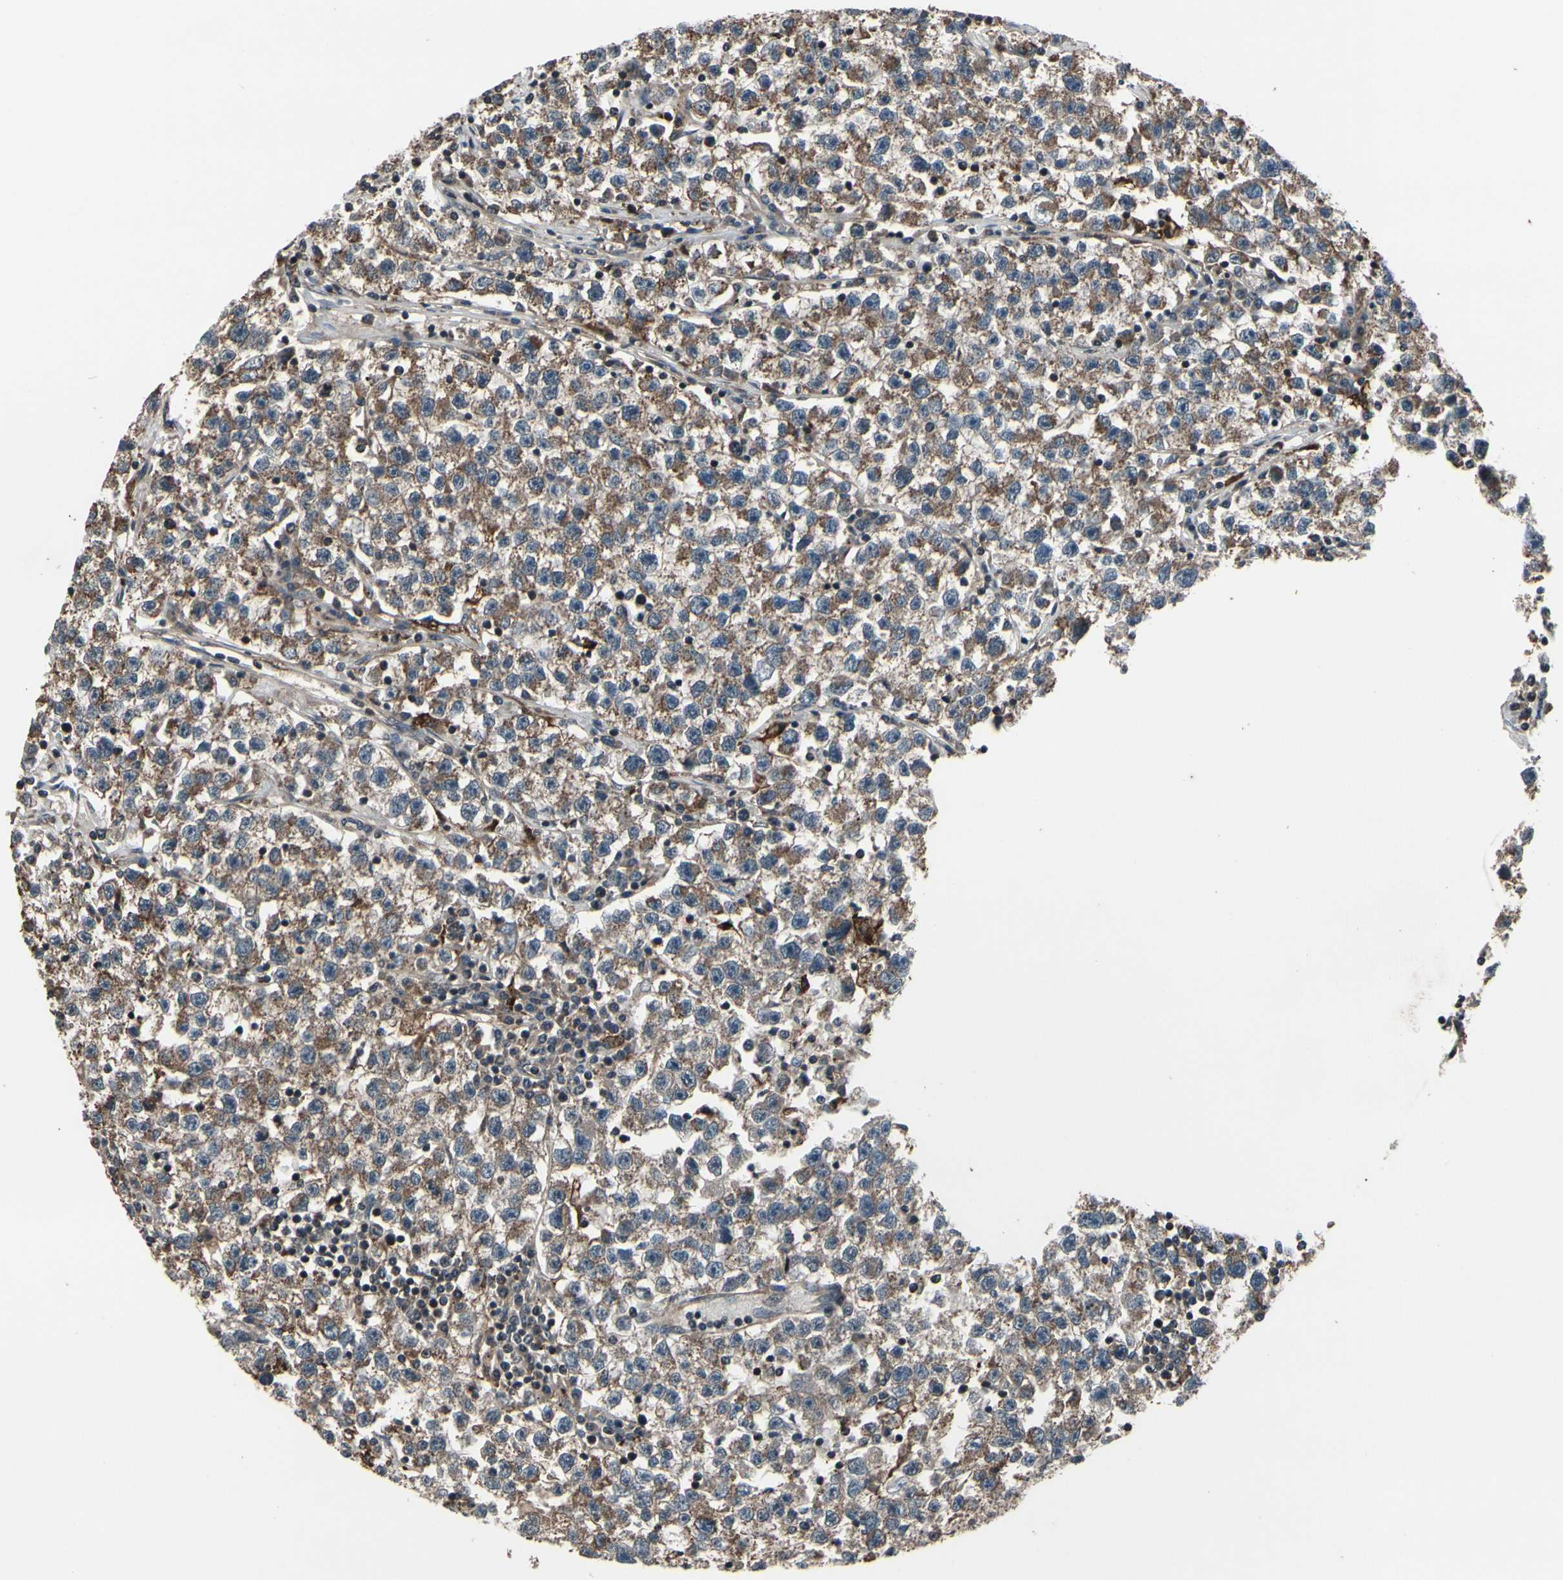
{"staining": {"intensity": "moderate", "quantity": "25%-75%", "location": "cytoplasmic/membranous"}, "tissue": "testis cancer", "cell_type": "Tumor cells", "image_type": "cancer", "snomed": [{"axis": "morphology", "description": "Seminoma, NOS"}, {"axis": "topography", "description": "Testis"}], "caption": "Testis cancer (seminoma) stained with a protein marker shows moderate staining in tumor cells.", "gene": "MBTPS2", "patient": {"sex": "male", "age": 22}}